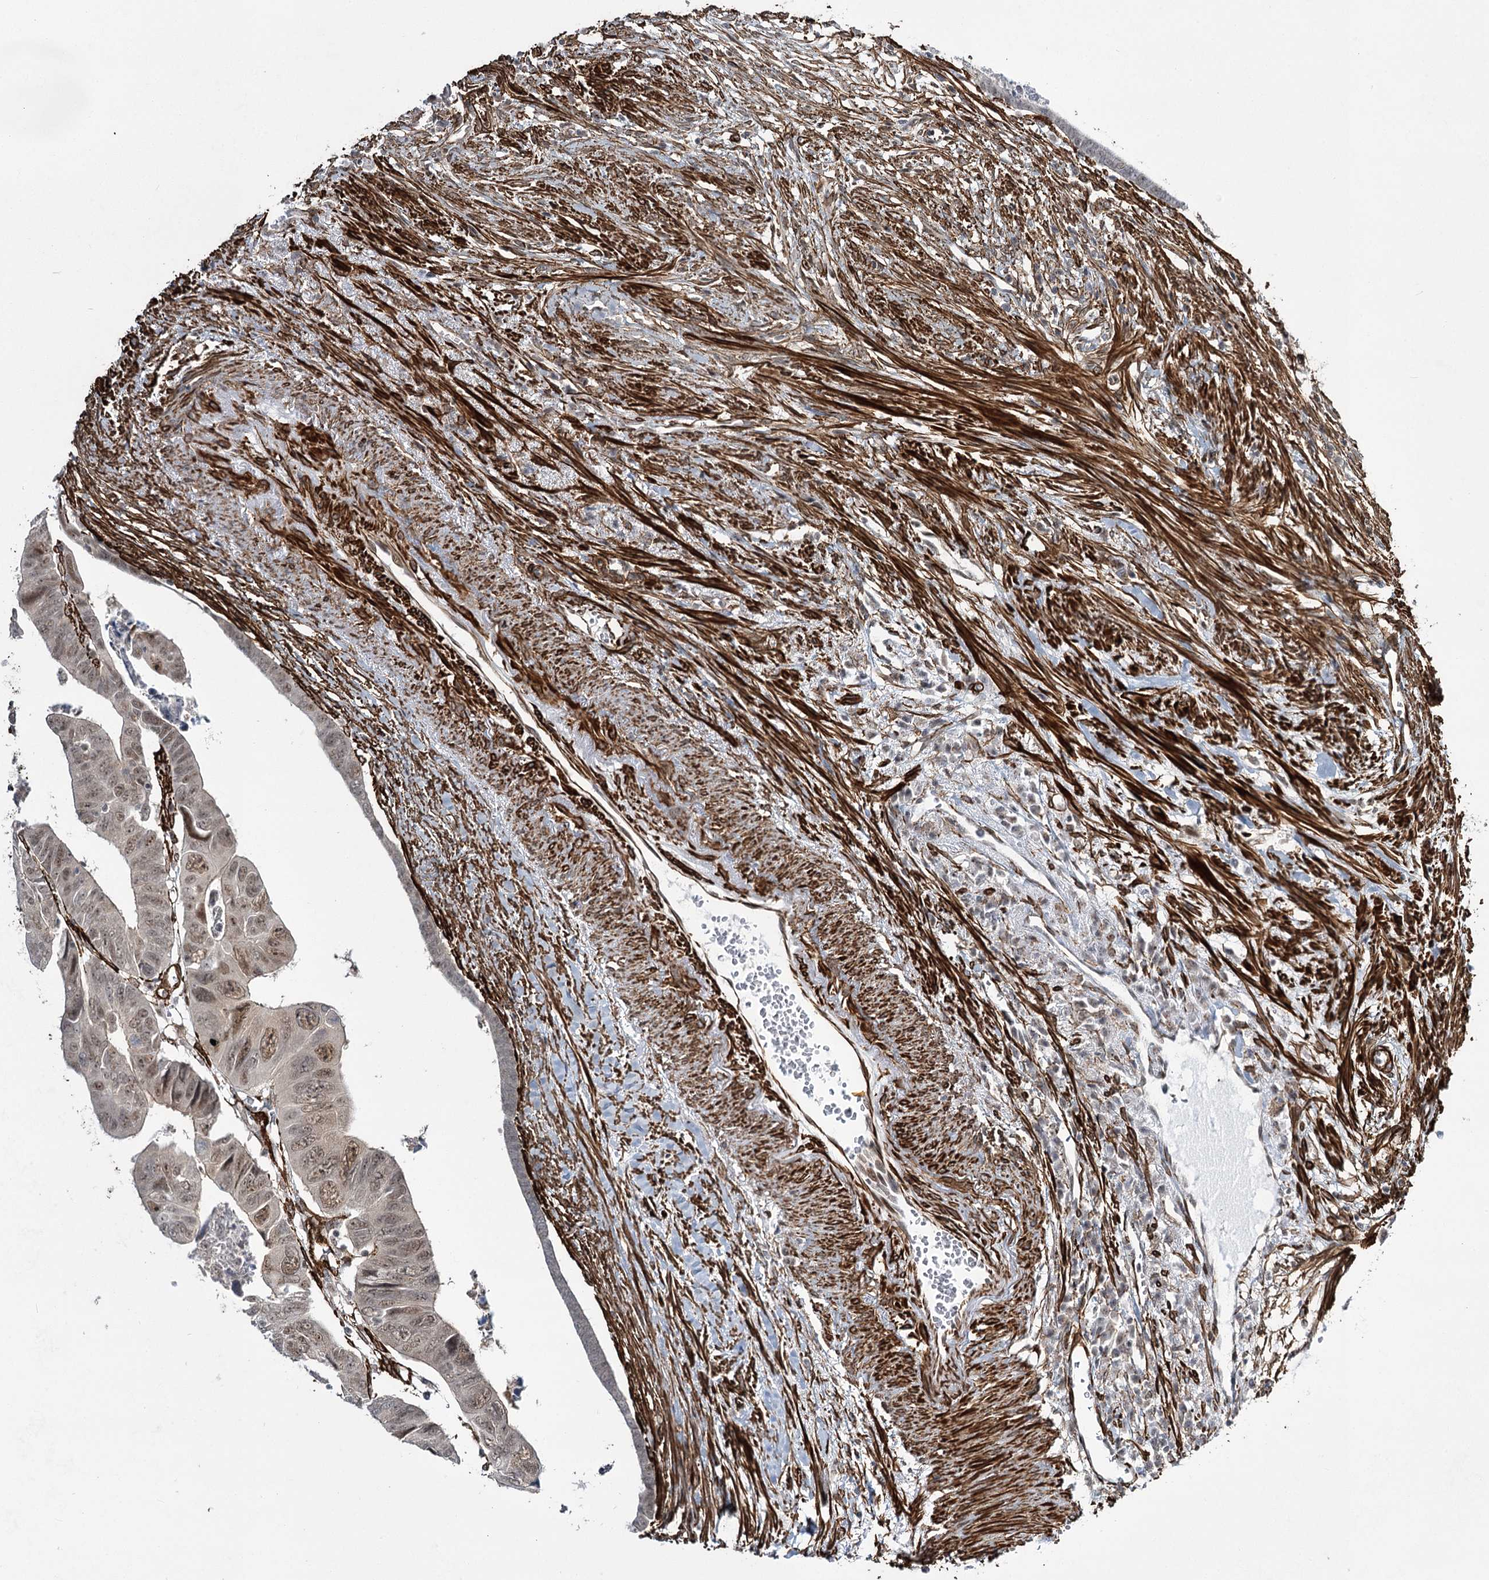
{"staining": {"intensity": "moderate", "quantity": "<25%", "location": "nuclear"}, "tissue": "colorectal cancer", "cell_type": "Tumor cells", "image_type": "cancer", "snomed": [{"axis": "morphology", "description": "Adenocarcinoma, NOS"}, {"axis": "topography", "description": "Rectum"}], "caption": "Immunohistochemical staining of human colorectal cancer (adenocarcinoma) displays low levels of moderate nuclear positivity in about <25% of tumor cells.", "gene": "CWF19L1", "patient": {"sex": "female", "age": 65}}